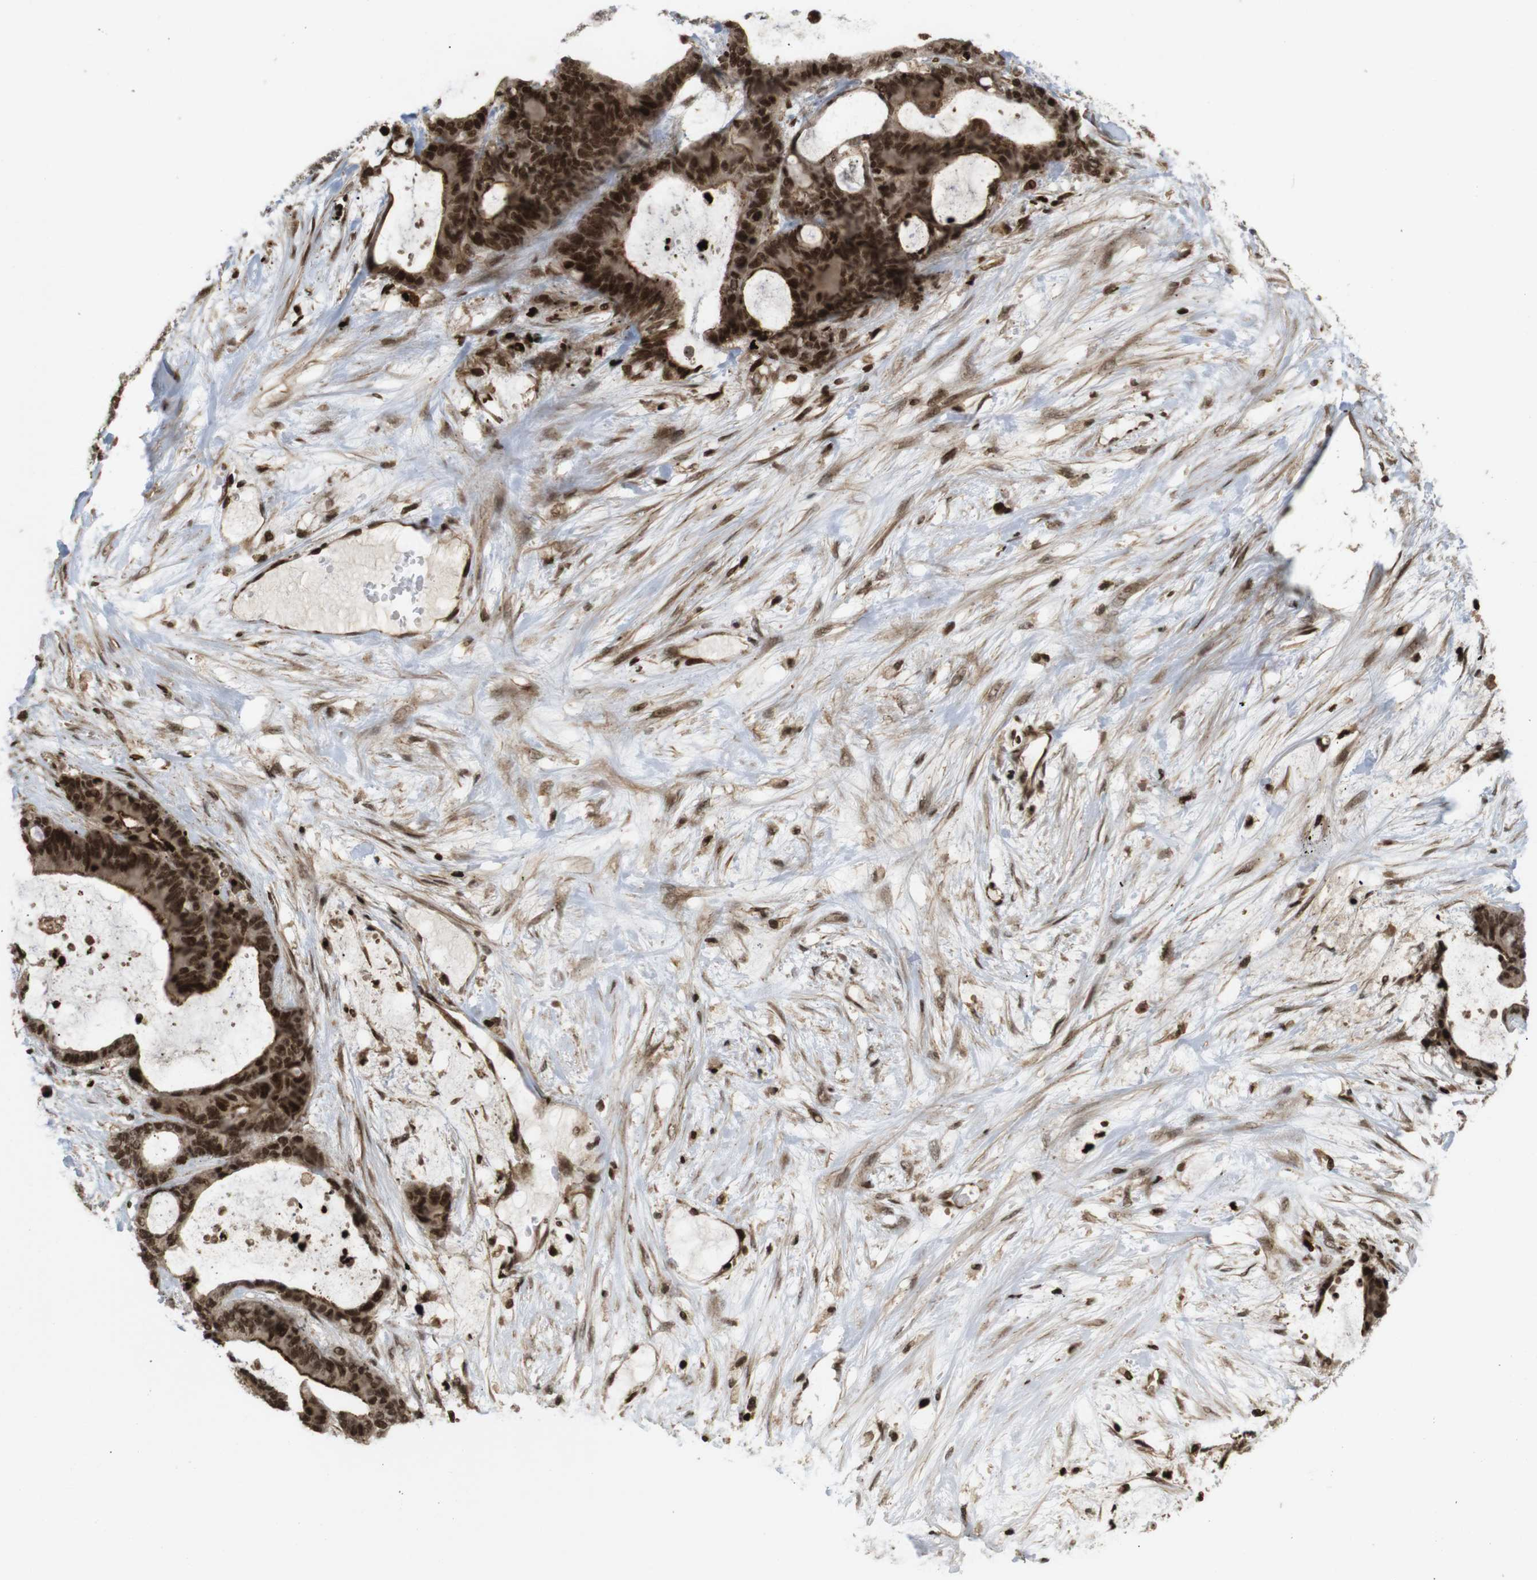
{"staining": {"intensity": "strong", "quantity": ">75%", "location": "cytoplasmic/membranous,nuclear"}, "tissue": "liver cancer", "cell_type": "Tumor cells", "image_type": "cancer", "snomed": [{"axis": "morphology", "description": "Cholangiocarcinoma"}, {"axis": "topography", "description": "Liver"}], "caption": "Liver cancer (cholangiocarcinoma) stained for a protein exhibits strong cytoplasmic/membranous and nuclear positivity in tumor cells.", "gene": "SP2", "patient": {"sex": "female", "age": 73}}